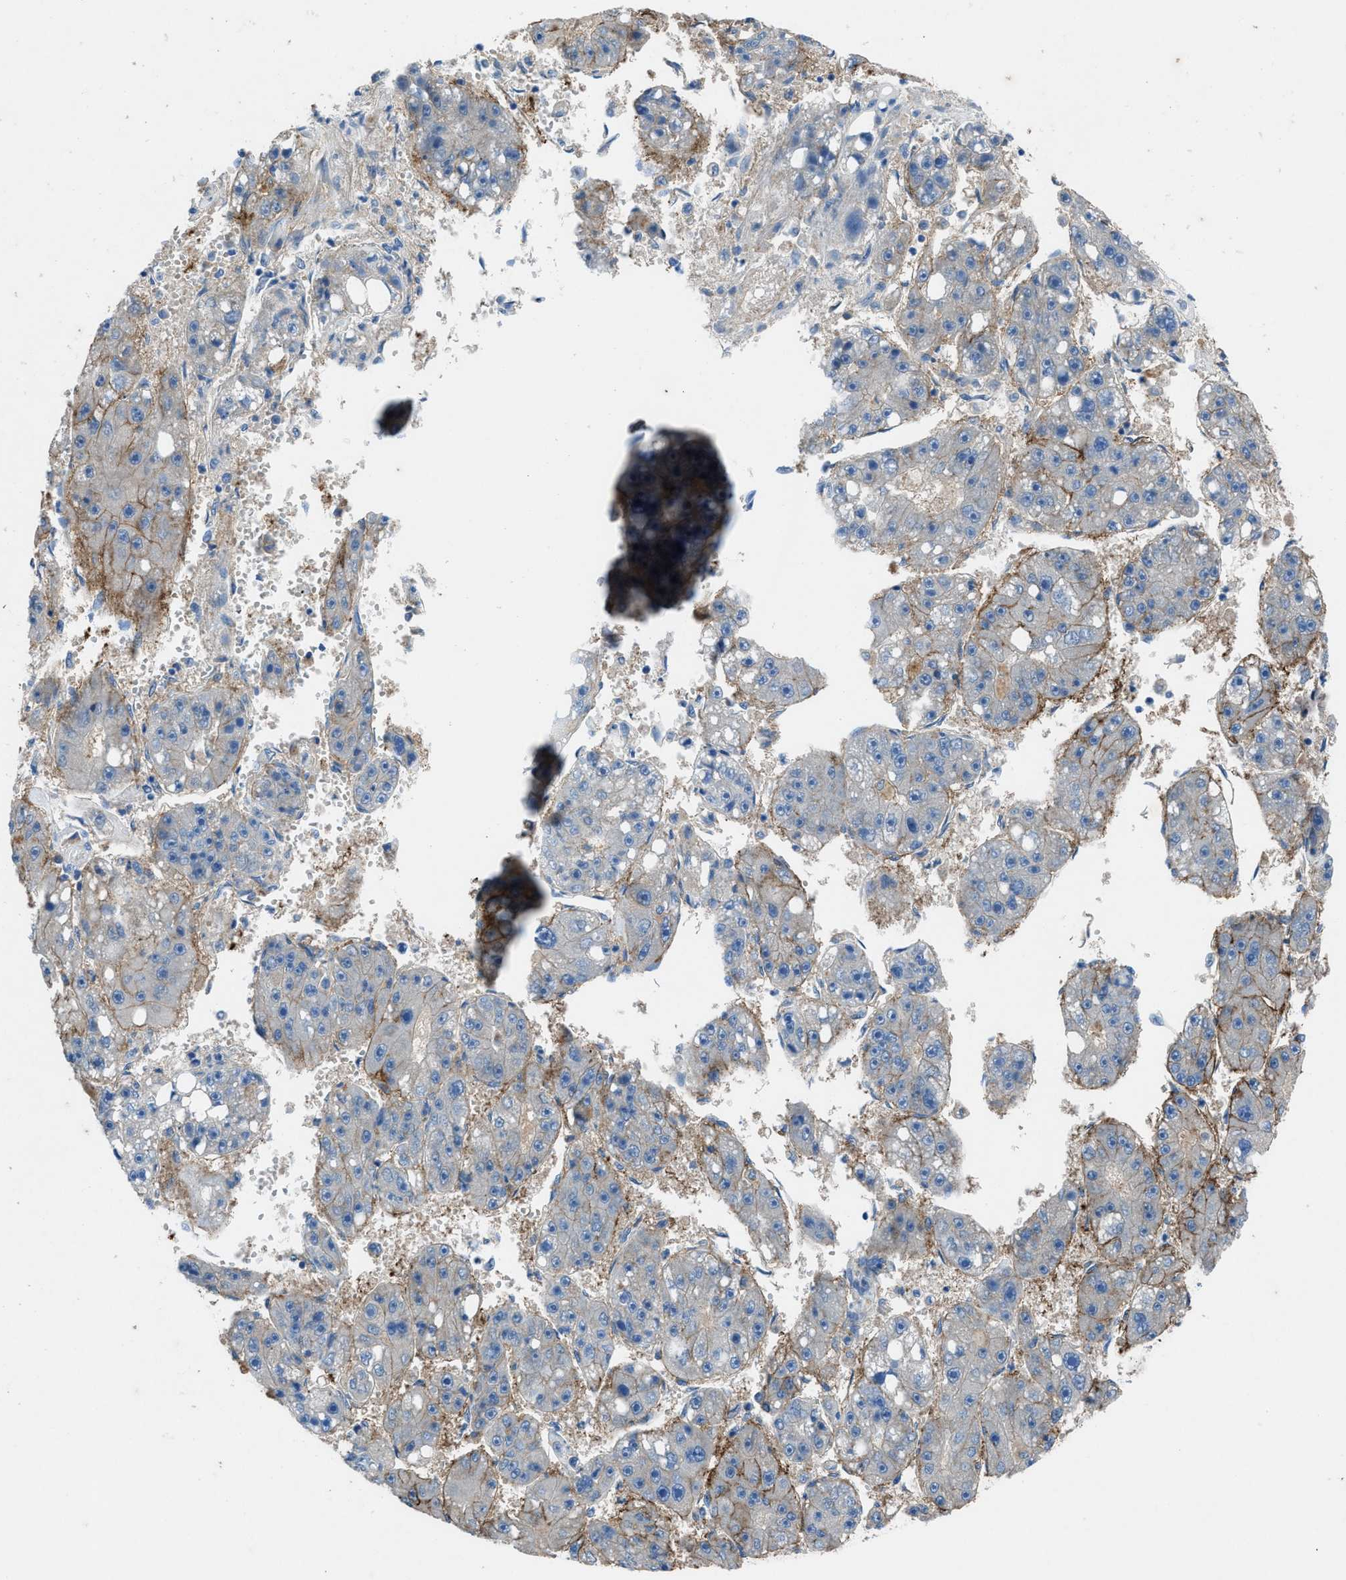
{"staining": {"intensity": "negative", "quantity": "none", "location": "none"}, "tissue": "liver cancer", "cell_type": "Tumor cells", "image_type": "cancer", "snomed": [{"axis": "morphology", "description": "Carcinoma, Hepatocellular, NOS"}, {"axis": "topography", "description": "Liver"}], "caption": "The image shows no significant expression in tumor cells of liver hepatocellular carcinoma.", "gene": "PTGFRN", "patient": {"sex": "female", "age": 61}}